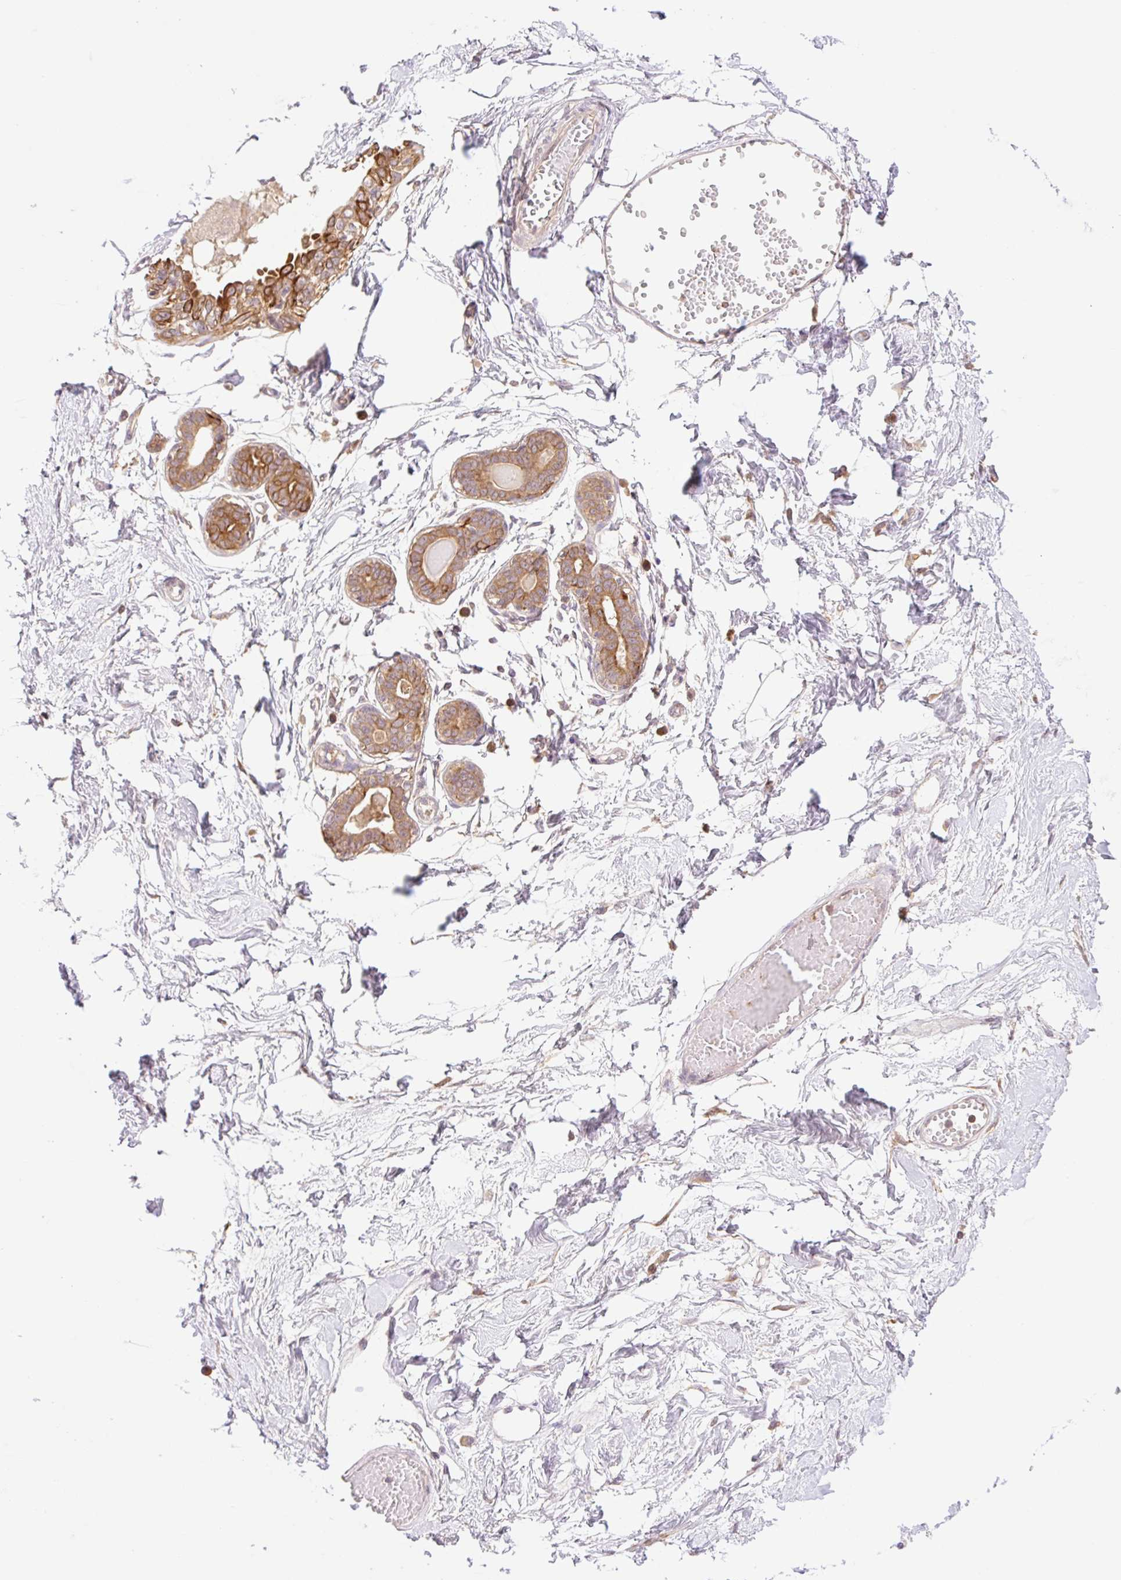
{"staining": {"intensity": "negative", "quantity": "none", "location": "none"}, "tissue": "breast", "cell_type": "Adipocytes", "image_type": "normal", "snomed": [{"axis": "morphology", "description": "Normal tissue, NOS"}, {"axis": "topography", "description": "Breast"}], "caption": "The immunohistochemistry image has no significant staining in adipocytes of breast.", "gene": "YJU2B", "patient": {"sex": "female", "age": 45}}